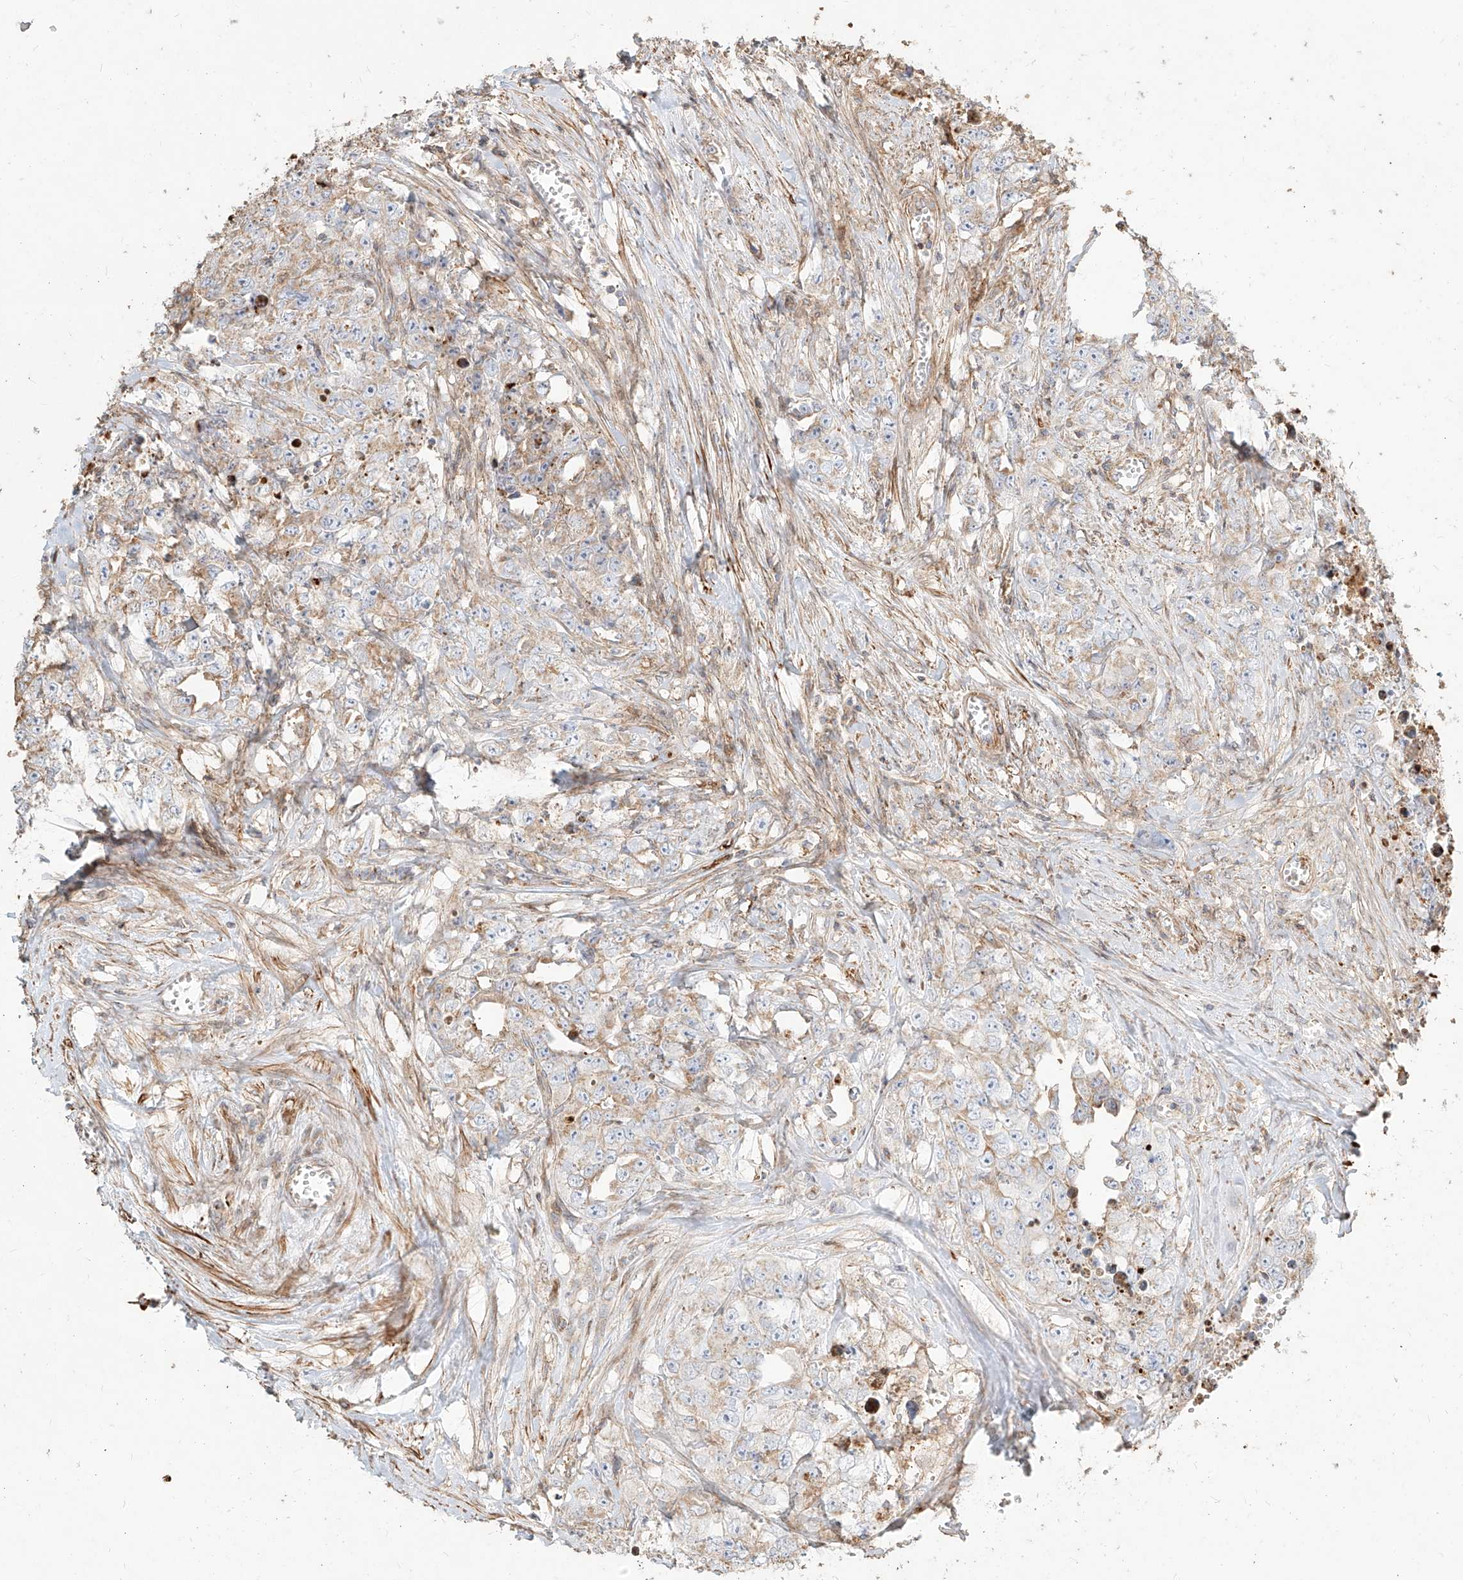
{"staining": {"intensity": "weak", "quantity": "<25%", "location": "cytoplasmic/membranous"}, "tissue": "testis cancer", "cell_type": "Tumor cells", "image_type": "cancer", "snomed": [{"axis": "morphology", "description": "Seminoma, NOS"}, {"axis": "morphology", "description": "Carcinoma, Embryonal, NOS"}, {"axis": "topography", "description": "Testis"}], "caption": "A high-resolution image shows IHC staining of embryonal carcinoma (testis), which demonstrates no significant expression in tumor cells.", "gene": "MTX2", "patient": {"sex": "male", "age": 43}}